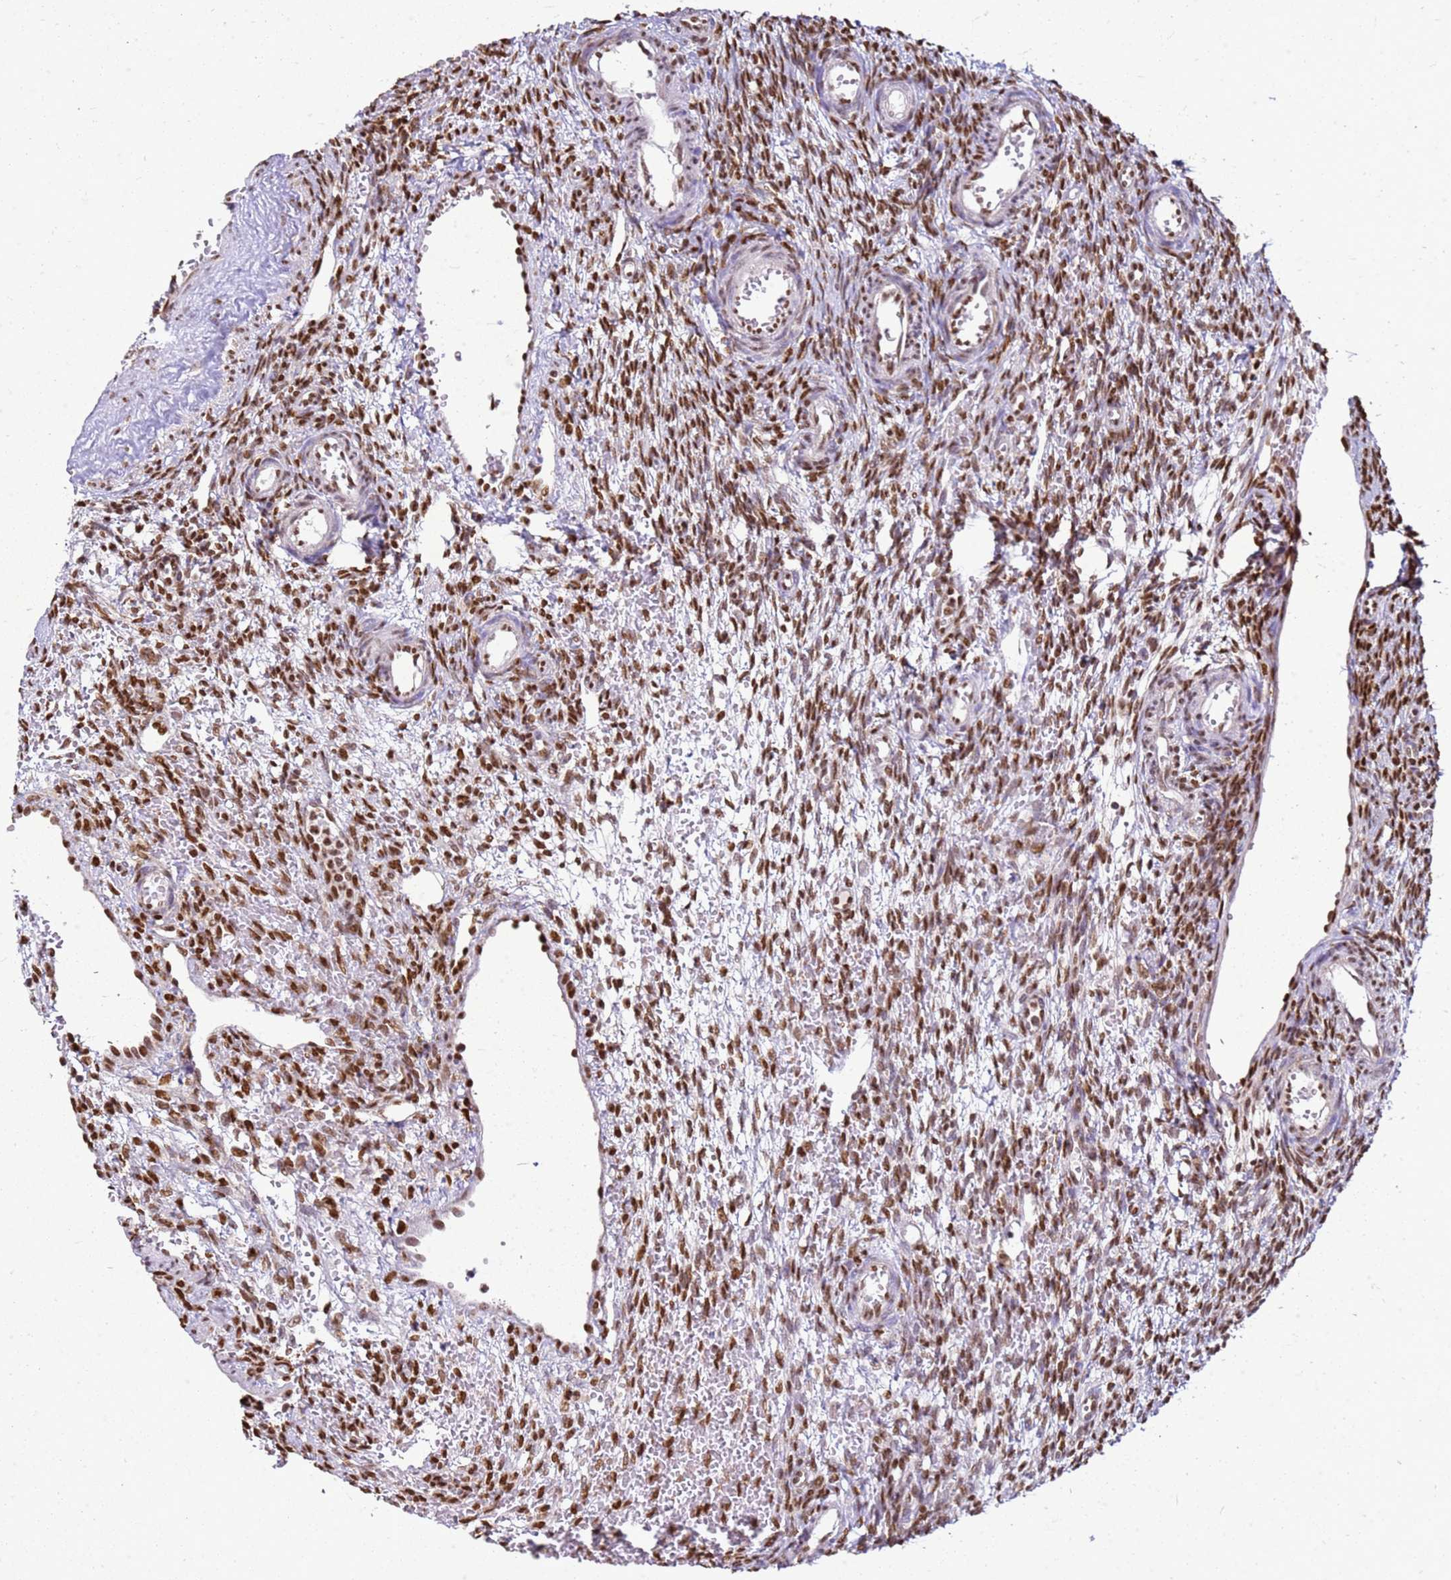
{"staining": {"intensity": "moderate", "quantity": ">75%", "location": "nuclear"}, "tissue": "ovary", "cell_type": "Ovarian stroma cells", "image_type": "normal", "snomed": [{"axis": "morphology", "description": "Normal tissue, NOS"}, {"axis": "topography", "description": "Ovary"}], "caption": "The photomicrograph demonstrates a brown stain indicating the presence of a protein in the nuclear of ovarian stroma cells in ovary.", "gene": "APEX1", "patient": {"sex": "female", "age": 39}}